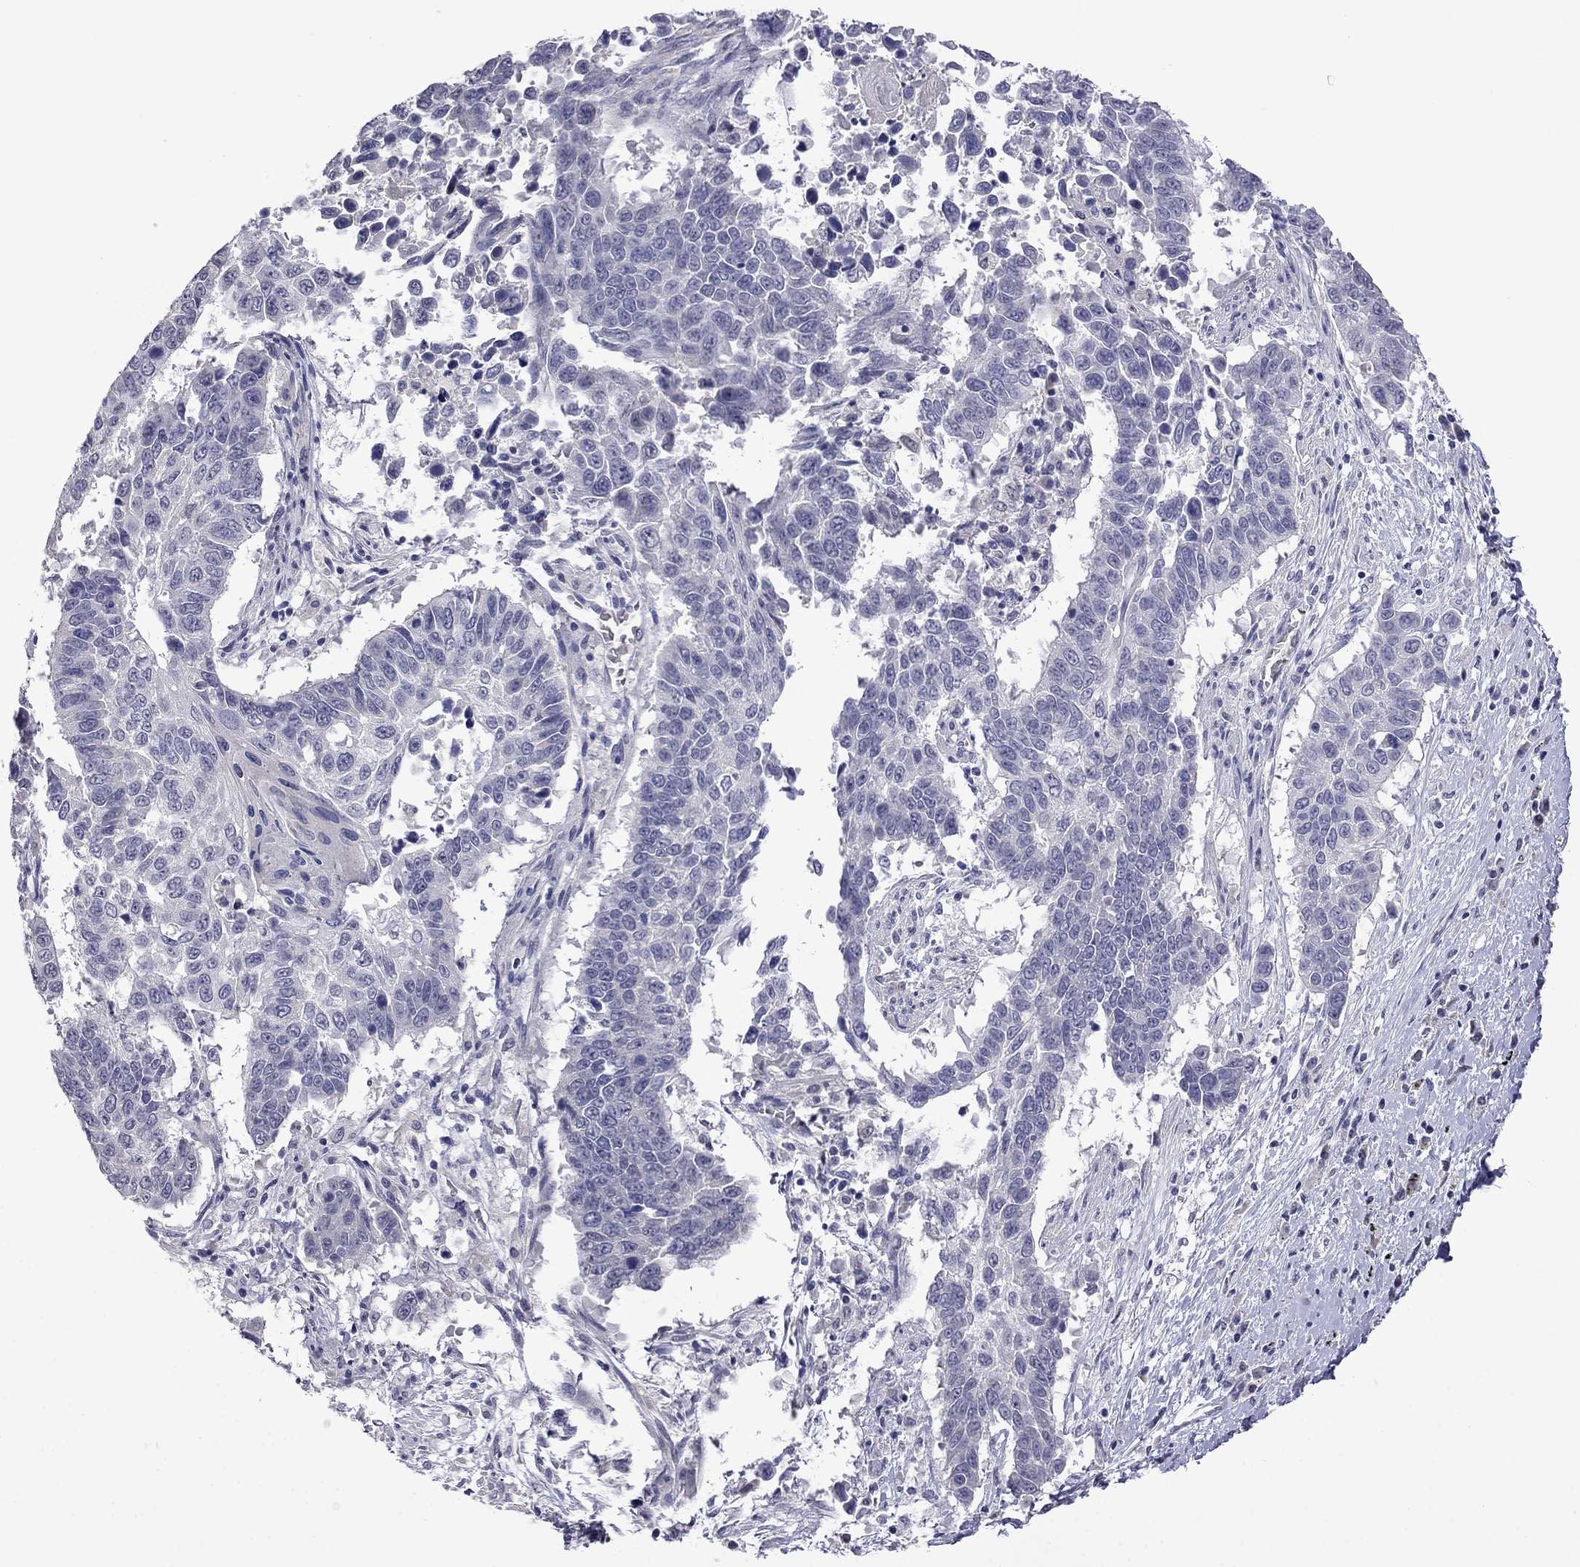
{"staining": {"intensity": "negative", "quantity": "none", "location": "none"}, "tissue": "lung cancer", "cell_type": "Tumor cells", "image_type": "cancer", "snomed": [{"axis": "morphology", "description": "Squamous cell carcinoma, NOS"}, {"axis": "topography", "description": "Lung"}], "caption": "Human lung cancer (squamous cell carcinoma) stained for a protein using IHC demonstrates no positivity in tumor cells.", "gene": "STAR", "patient": {"sex": "male", "age": 73}}